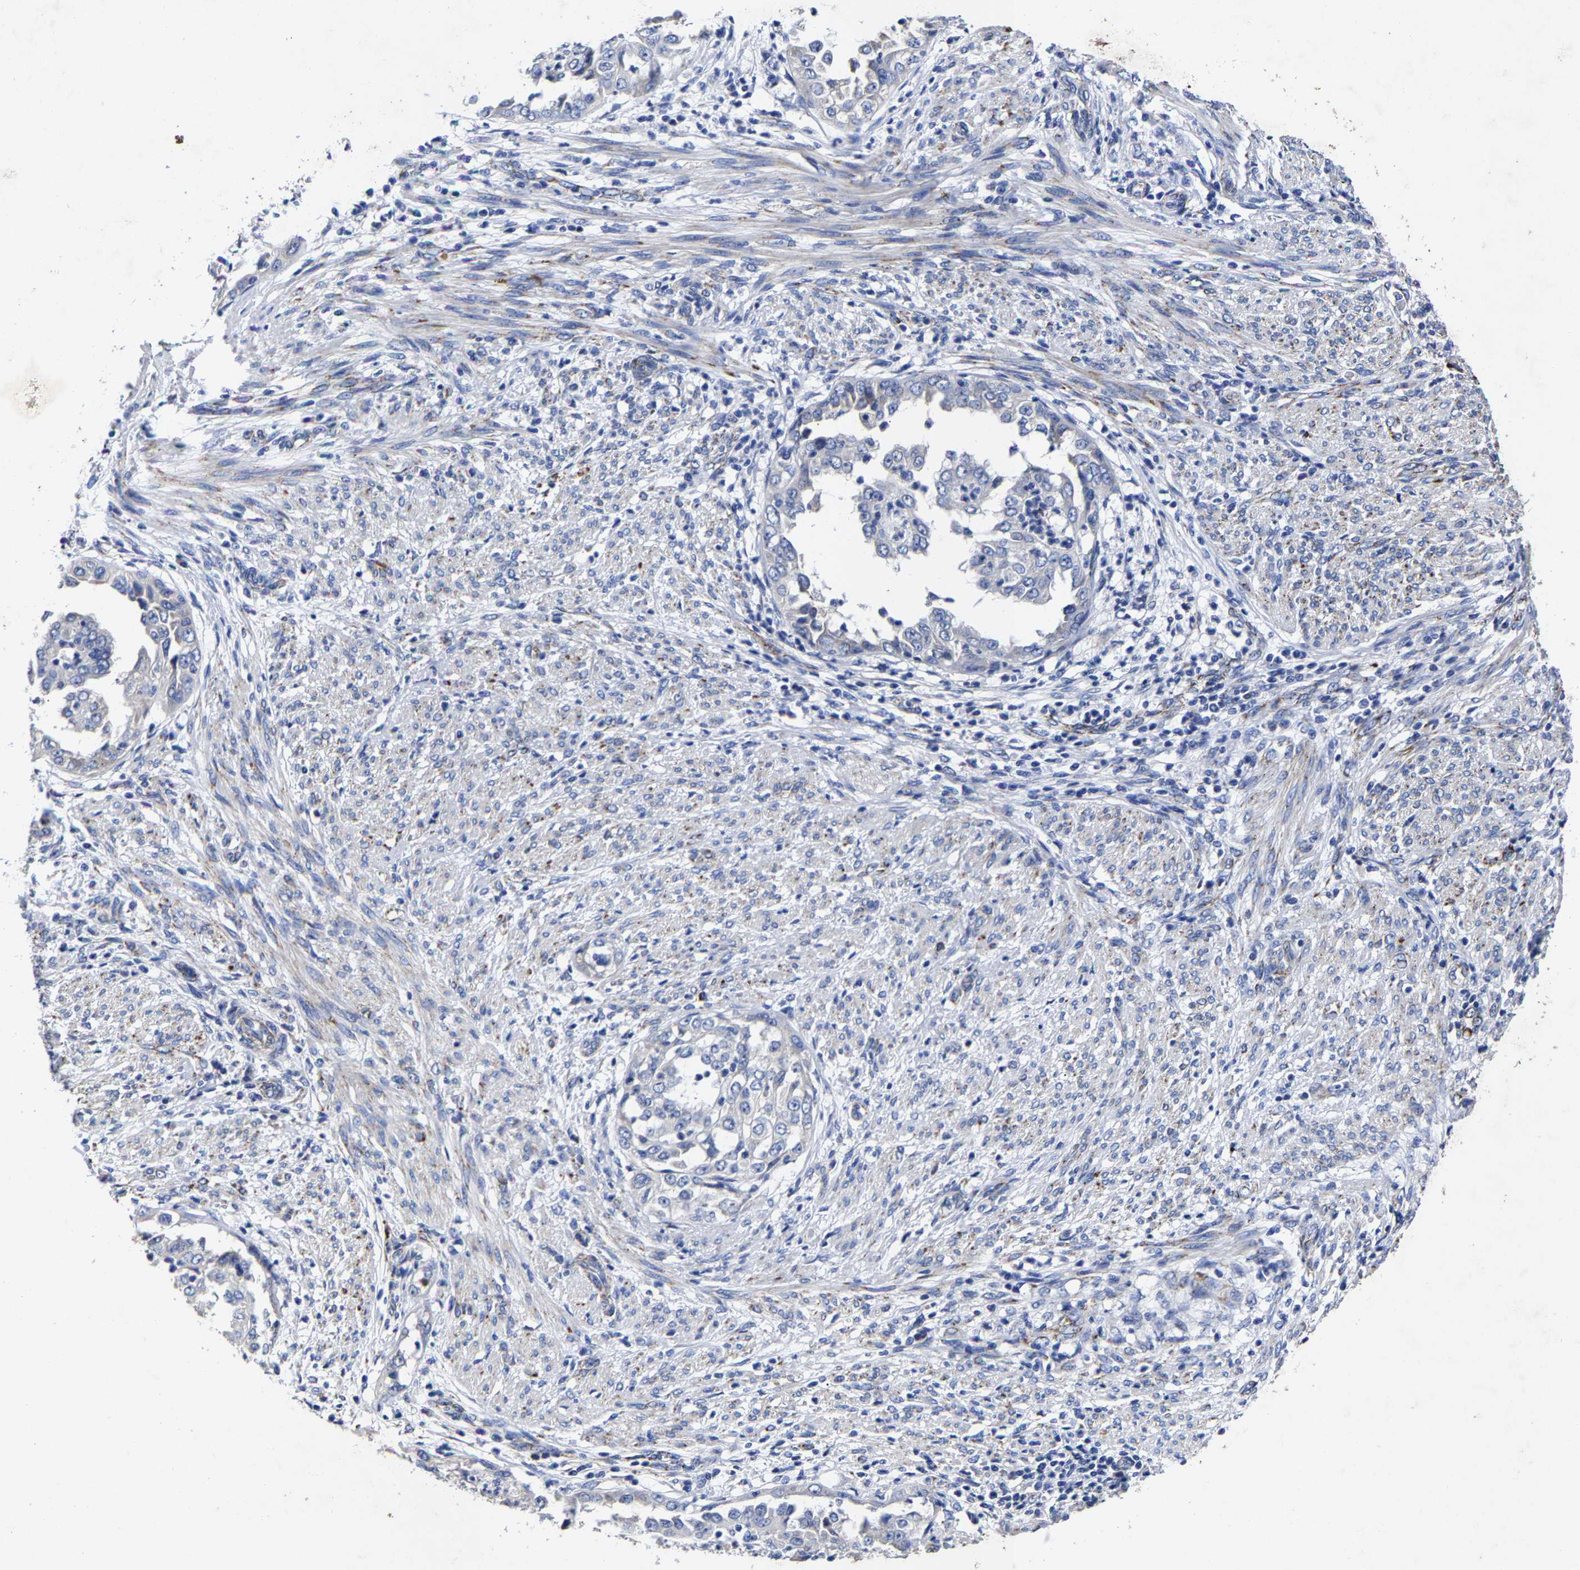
{"staining": {"intensity": "negative", "quantity": "none", "location": "none"}, "tissue": "endometrial cancer", "cell_type": "Tumor cells", "image_type": "cancer", "snomed": [{"axis": "morphology", "description": "Adenocarcinoma, NOS"}, {"axis": "topography", "description": "Endometrium"}], "caption": "A high-resolution micrograph shows immunohistochemistry (IHC) staining of endometrial cancer (adenocarcinoma), which reveals no significant positivity in tumor cells. (DAB IHC, high magnification).", "gene": "AASS", "patient": {"sex": "female", "age": 85}}